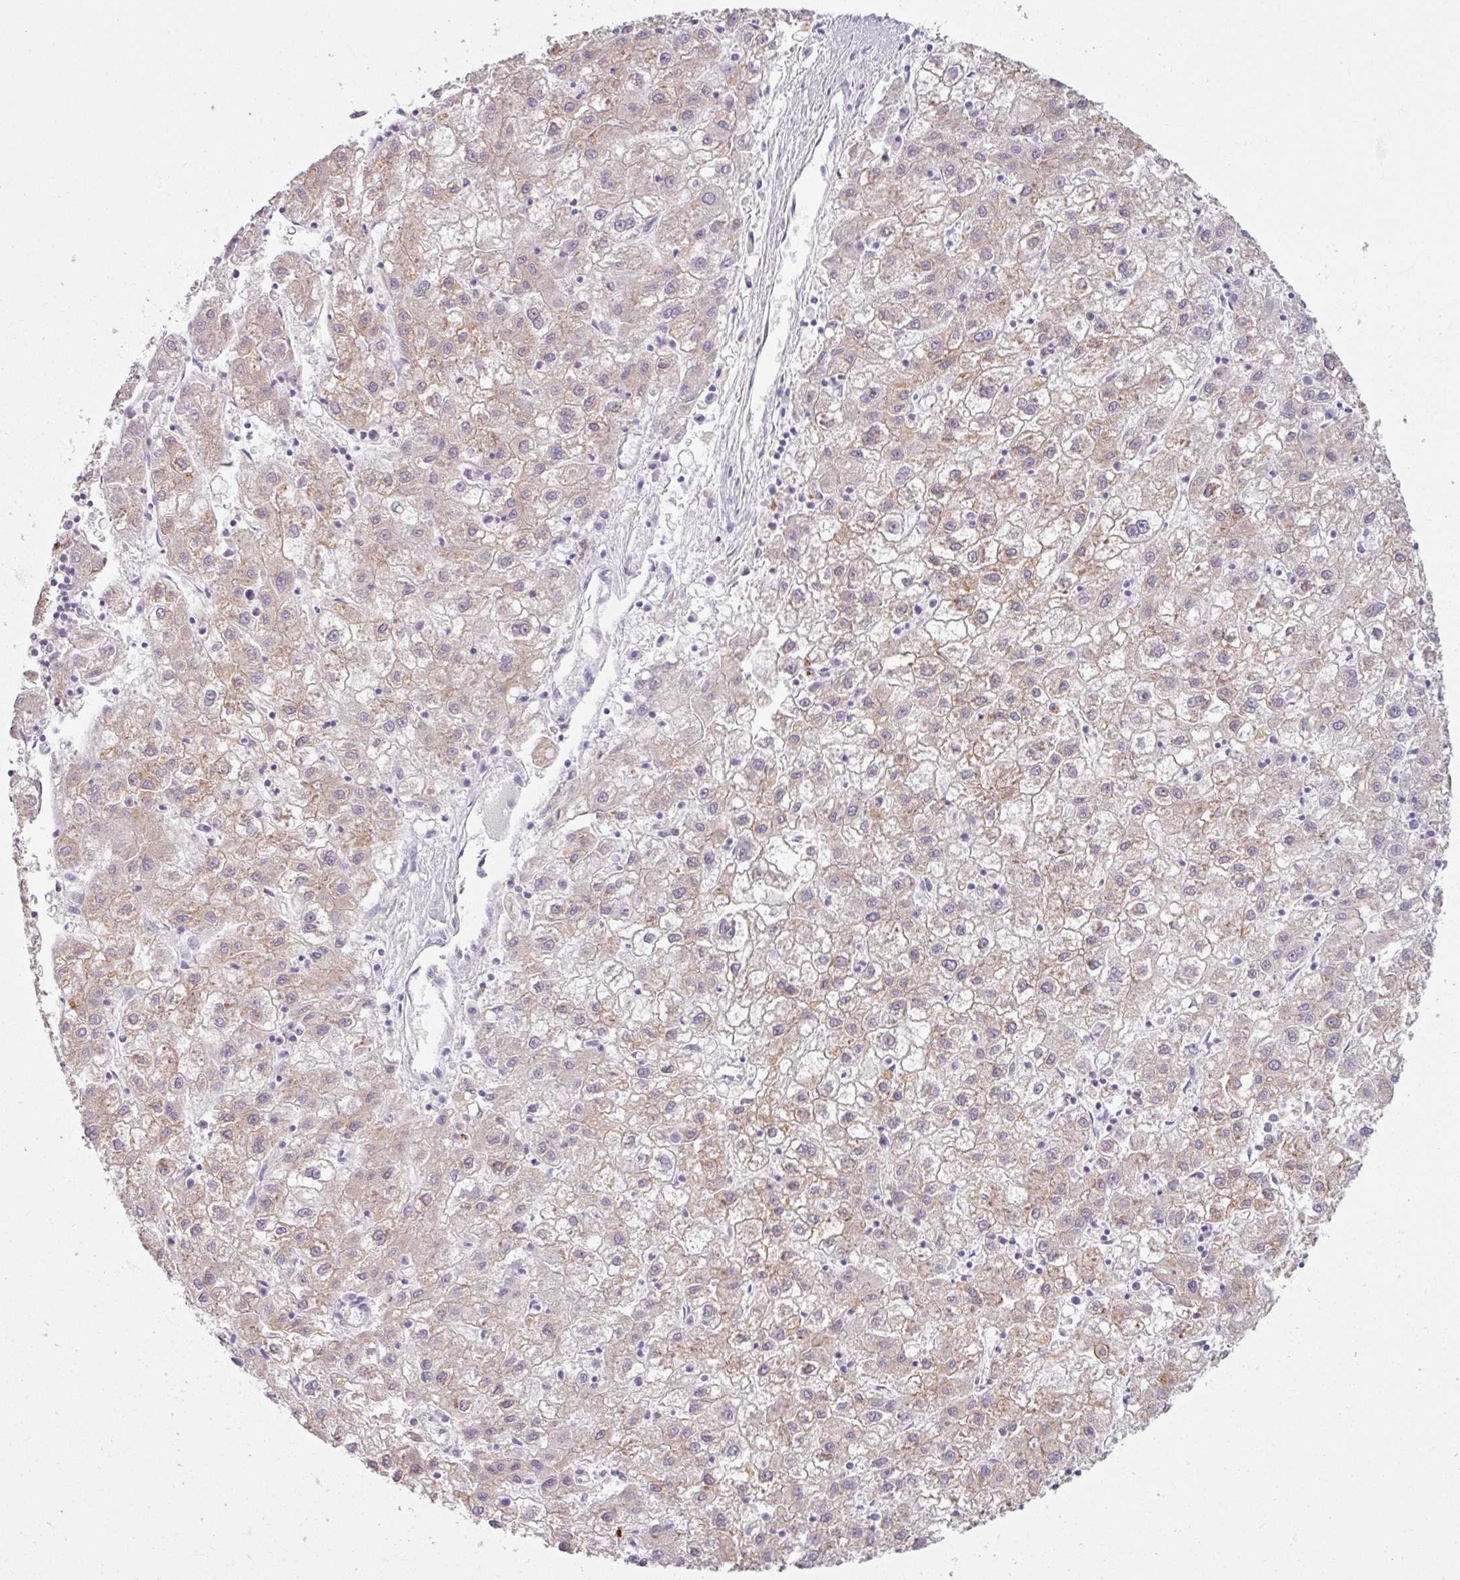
{"staining": {"intensity": "weak", "quantity": ">75%", "location": "cytoplasmic/membranous"}, "tissue": "liver cancer", "cell_type": "Tumor cells", "image_type": "cancer", "snomed": [{"axis": "morphology", "description": "Carcinoma, Hepatocellular, NOS"}, {"axis": "topography", "description": "Liver"}], "caption": "Immunohistochemistry photomicrograph of neoplastic tissue: human liver cancer (hepatocellular carcinoma) stained using immunohistochemistry (IHC) demonstrates low levels of weak protein expression localized specifically in the cytoplasmic/membranous of tumor cells, appearing as a cytoplasmic/membranous brown color.", "gene": "SLC27A5", "patient": {"sex": "male", "age": 72}}